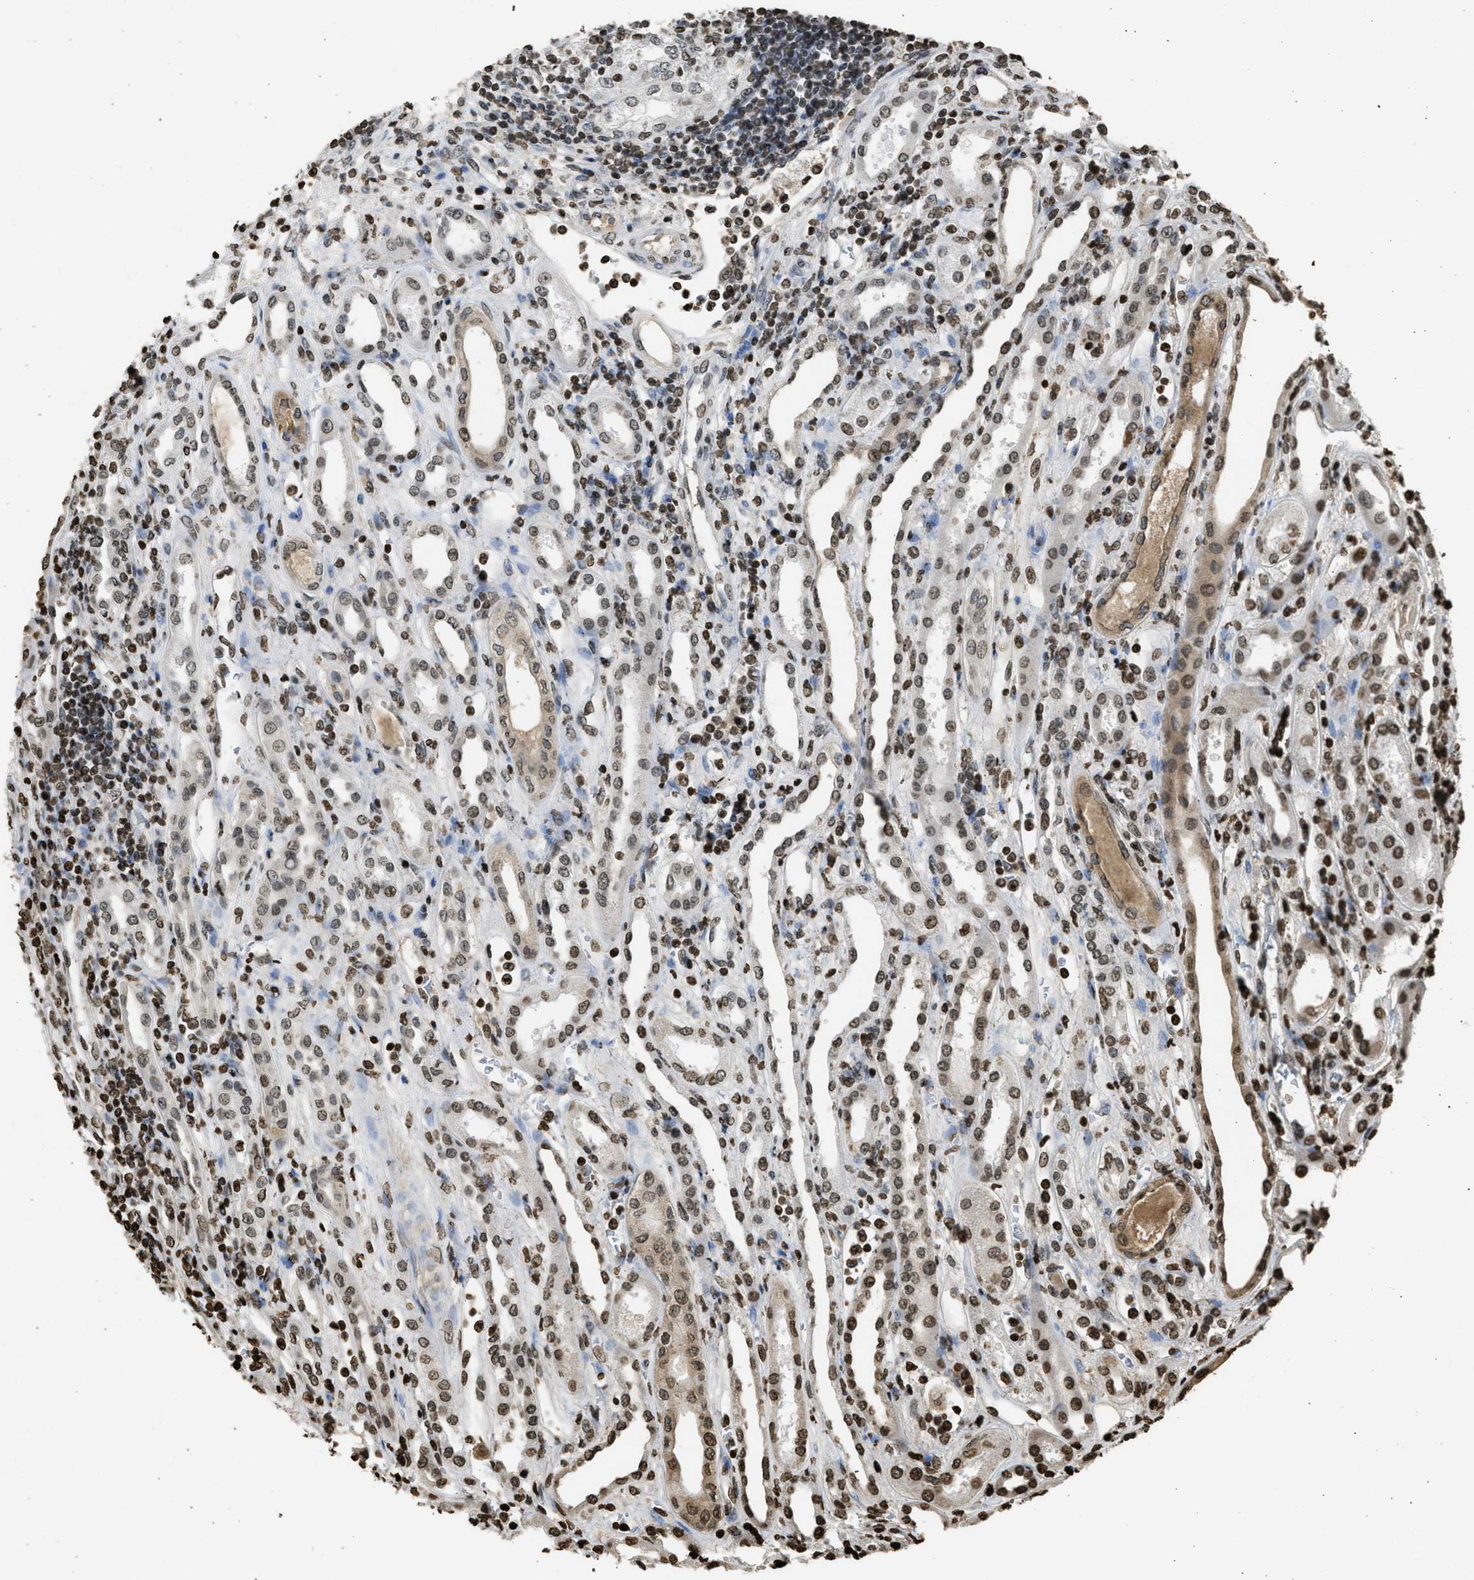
{"staining": {"intensity": "weak", "quantity": ">75%", "location": "nuclear"}, "tissue": "renal cancer", "cell_type": "Tumor cells", "image_type": "cancer", "snomed": [{"axis": "morphology", "description": "Adenocarcinoma, NOS"}, {"axis": "topography", "description": "Kidney"}], "caption": "Tumor cells exhibit low levels of weak nuclear staining in approximately >75% of cells in human renal adenocarcinoma.", "gene": "RRAGC", "patient": {"sex": "female", "age": 54}}